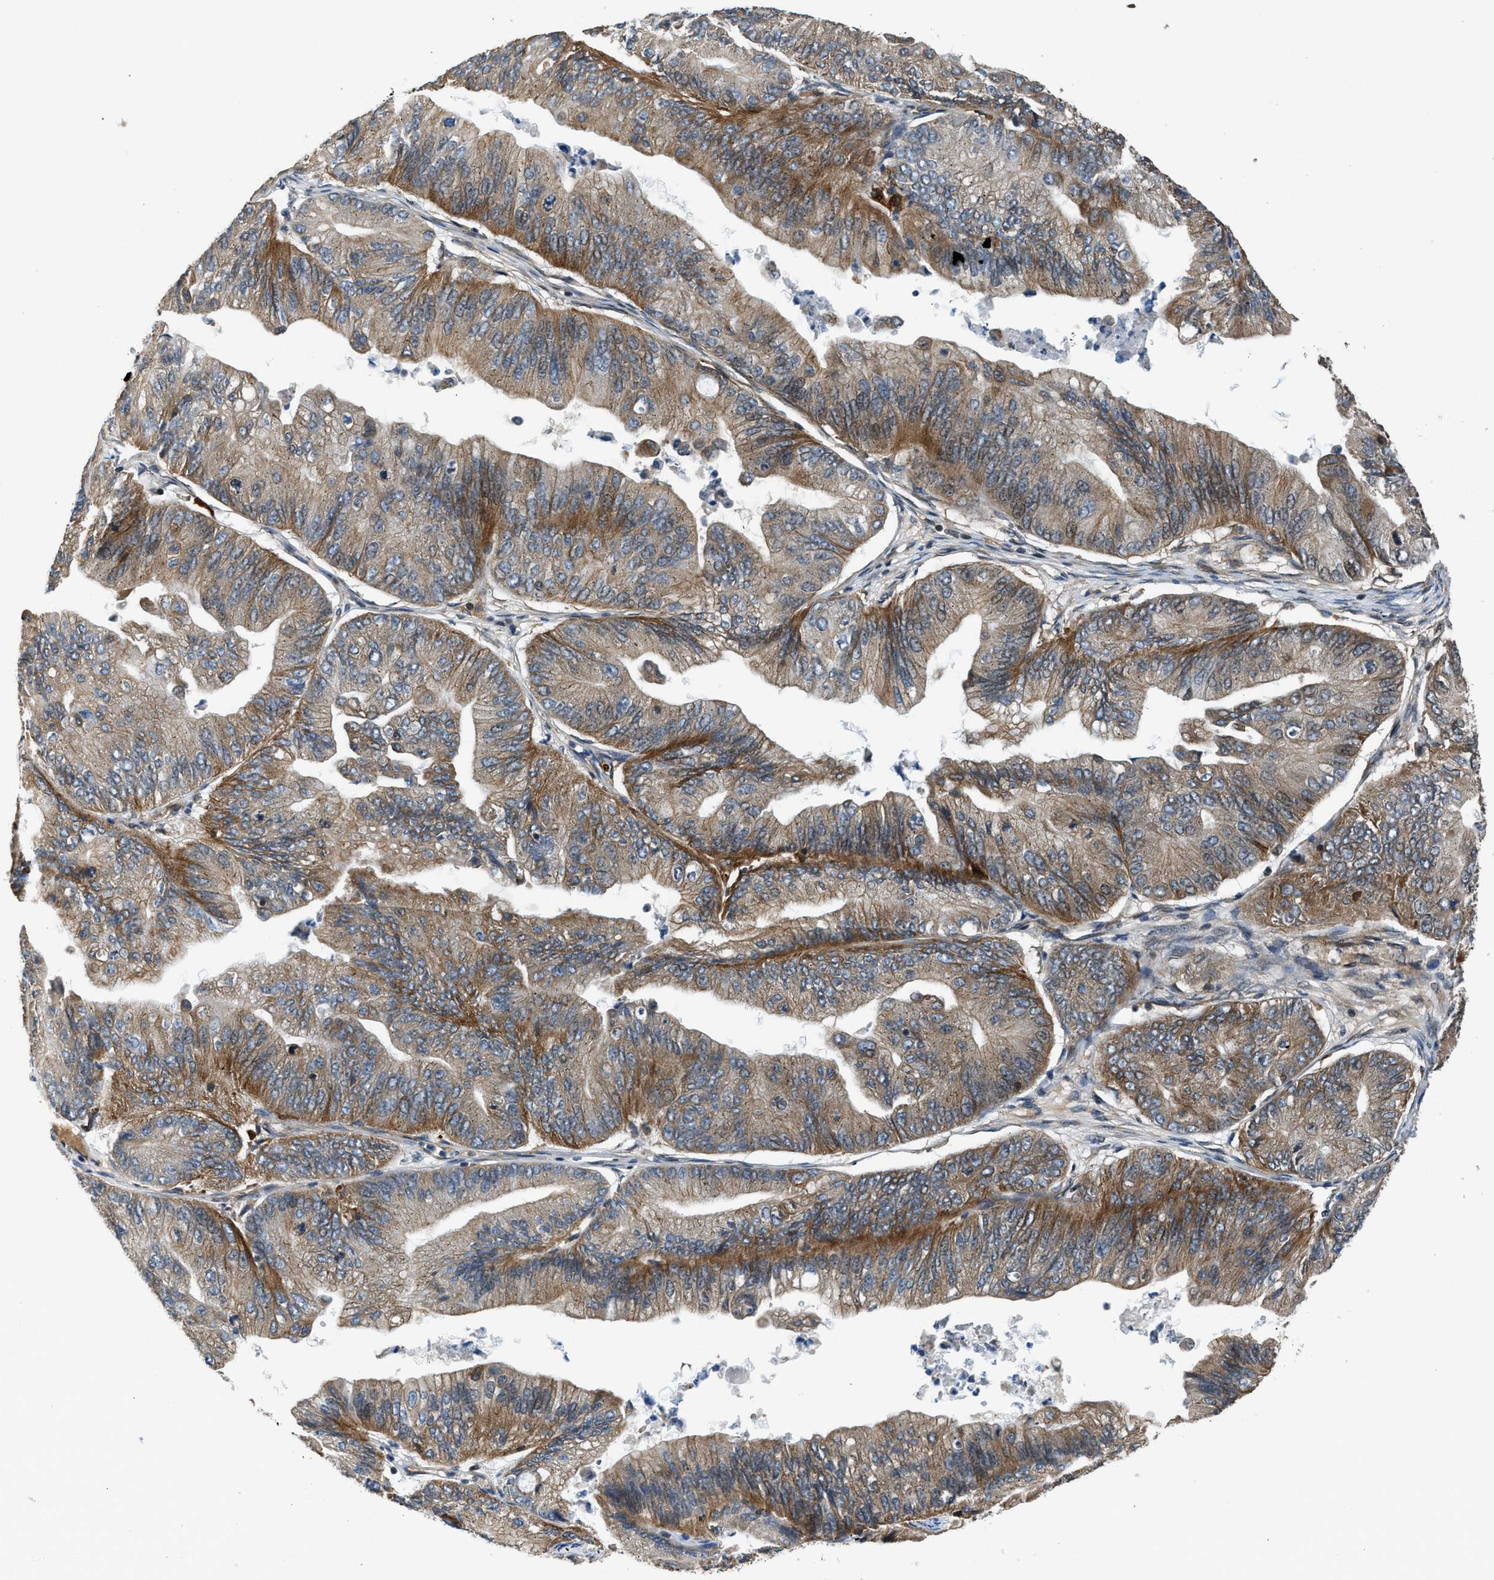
{"staining": {"intensity": "moderate", "quantity": ">75%", "location": "cytoplasmic/membranous"}, "tissue": "ovarian cancer", "cell_type": "Tumor cells", "image_type": "cancer", "snomed": [{"axis": "morphology", "description": "Cystadenocarcinoma, mucinous, NOS"}, {"axis": "topography", "description": "Ovary"}], "caption": "An image of mucinous cystadenocarcinoma (ovarian) stained for a protein shows moderate cytoplasmic/membranous brown staining in tumor cells. (DAB IHC, brown staining for protein, blue staining for nuclei).", "gene": "RETREG3", "patient": {"sex": "female", "age": 61}}